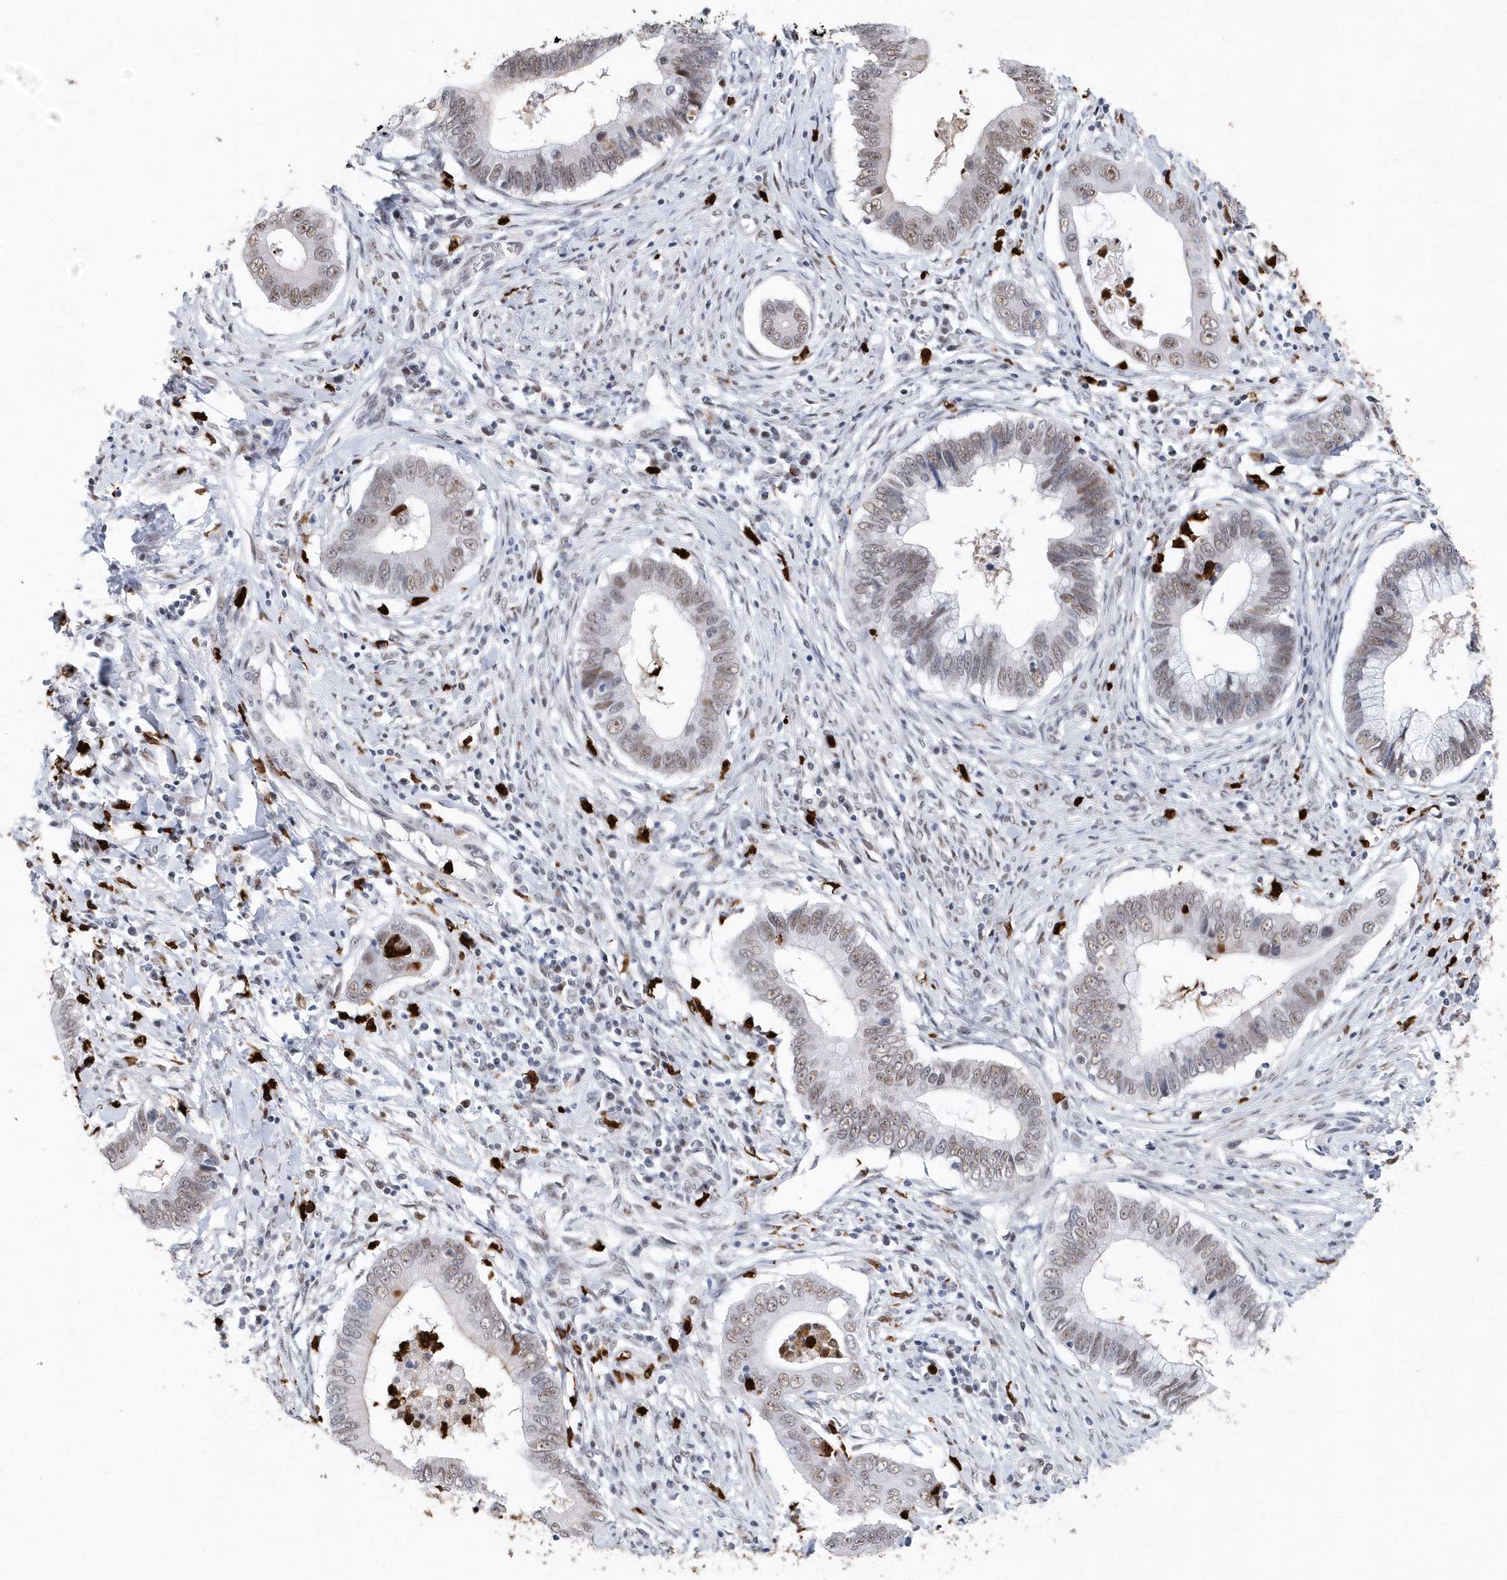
{"staining": {"intensity": "moderate", "quantity": "25%-75%", "location": "nuclear"}, "tissue": "cervical cancer", "cell_type": "Tumor cells", "image_type": "cancer", "snomed": [{"axis": "morphology", "description": "Adenocarcinoma, NOS"}, {"axis": "topography", "description": "Cervix"}], "caption": "Adenocarcinoma (cervical) tissue exhibits moderate nuclear staining in approximately 25%-75% of tumor cells (Brightfield microscopy of DAB IHC at high magnification).", "gene": "RPP30", "patient": {"sex": "female", "age": 44}}